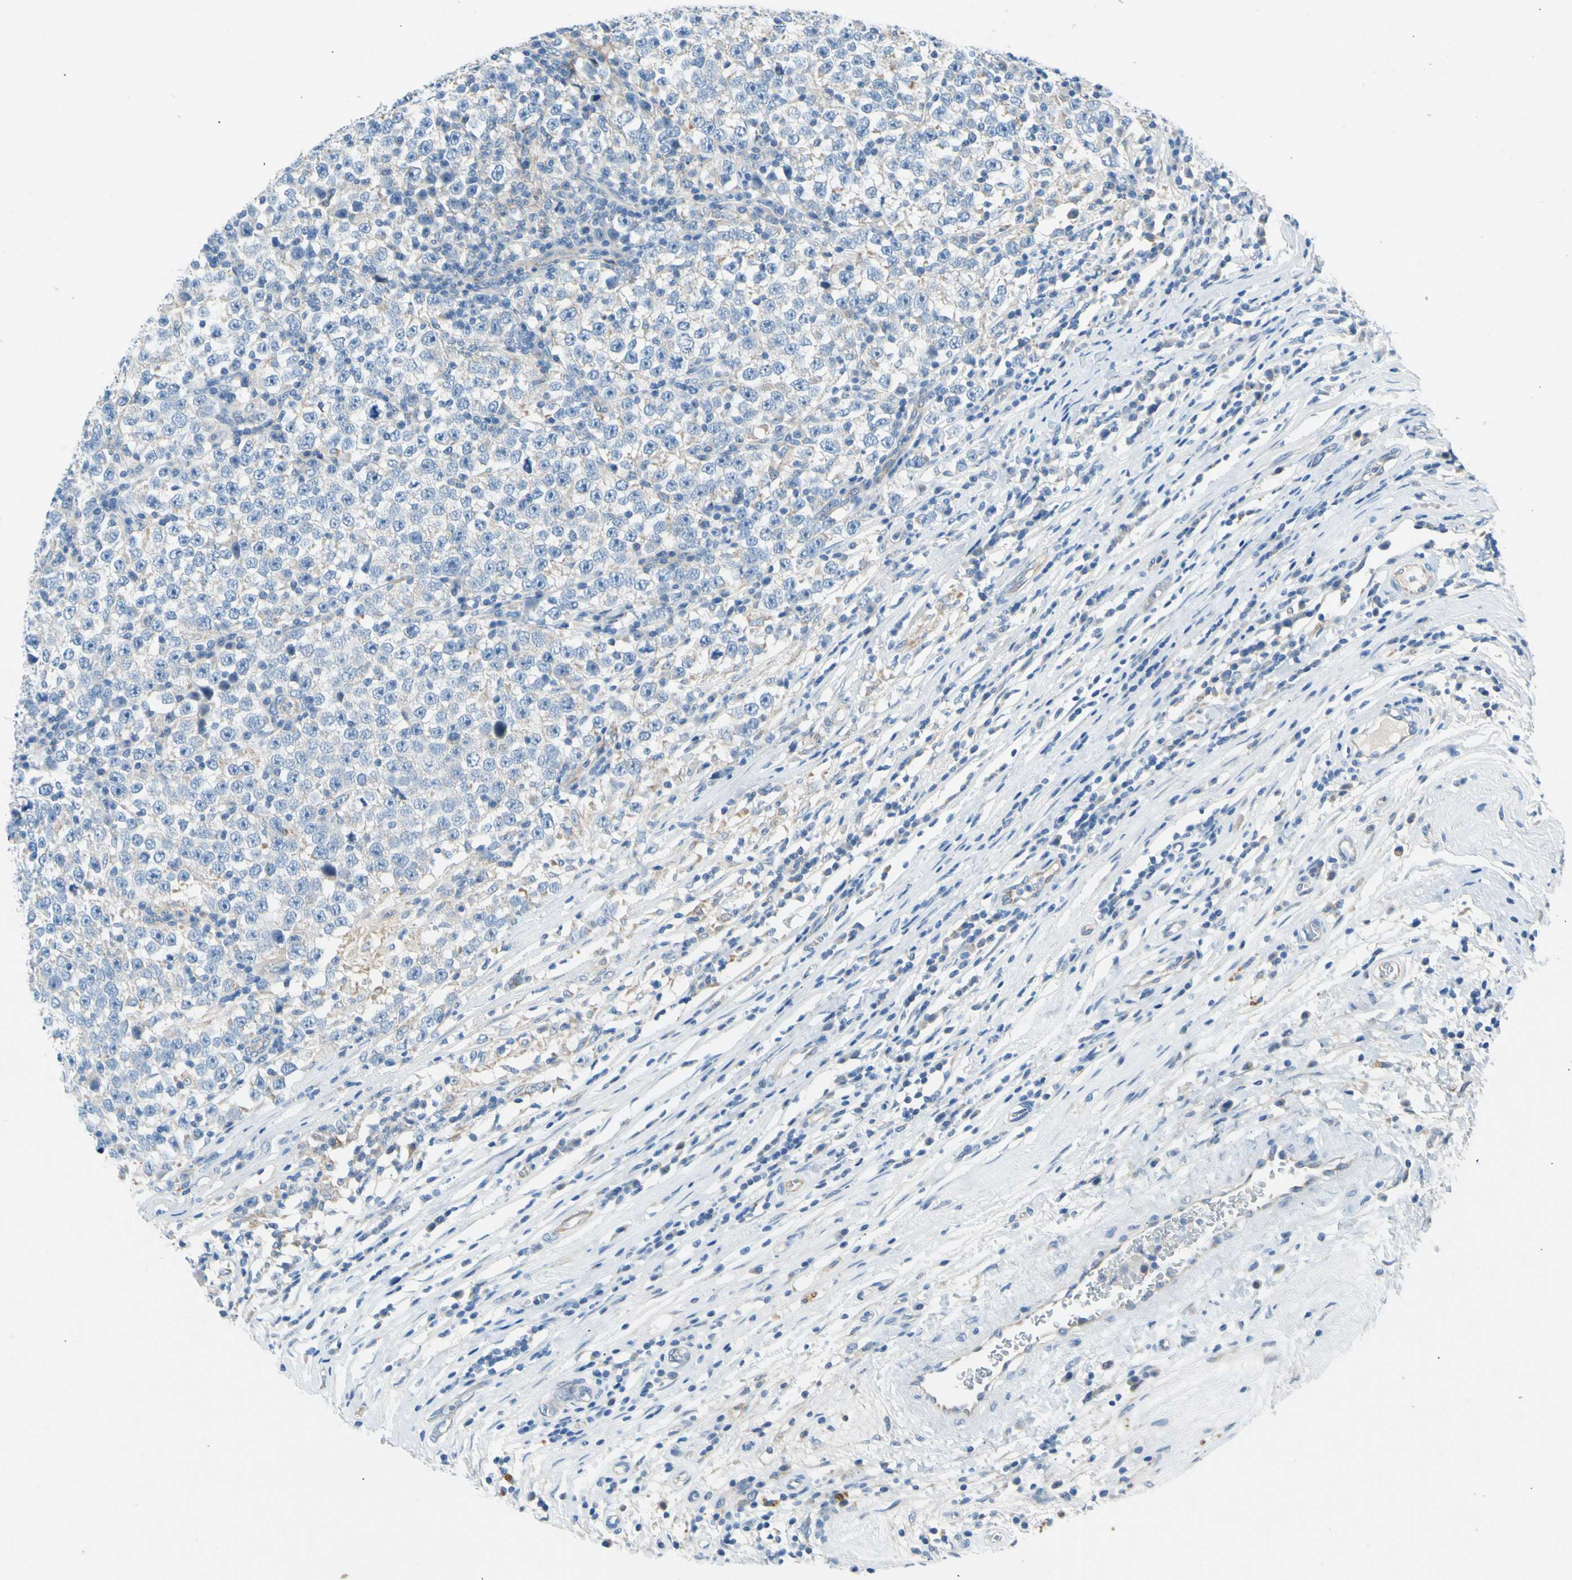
{"staining": {"intensity": "negative", "quantity": "none", "location": "none"}, "tissue": "testis cancer", "cell_type": "Tumor cells", "image_type": "cancer", "snomed": [{"axis": "morphology", "description": "Seminoma, NOS"}, {"axis": "topography", "description": "Testis"}], "caption": "Human seminoma (testis) stained for a protein using immunohistochemistry (IHC) demonstrates no positivity in tumor cells.", "gene": "GASK1B", "patient": {"sex": "male", "age": 43}}